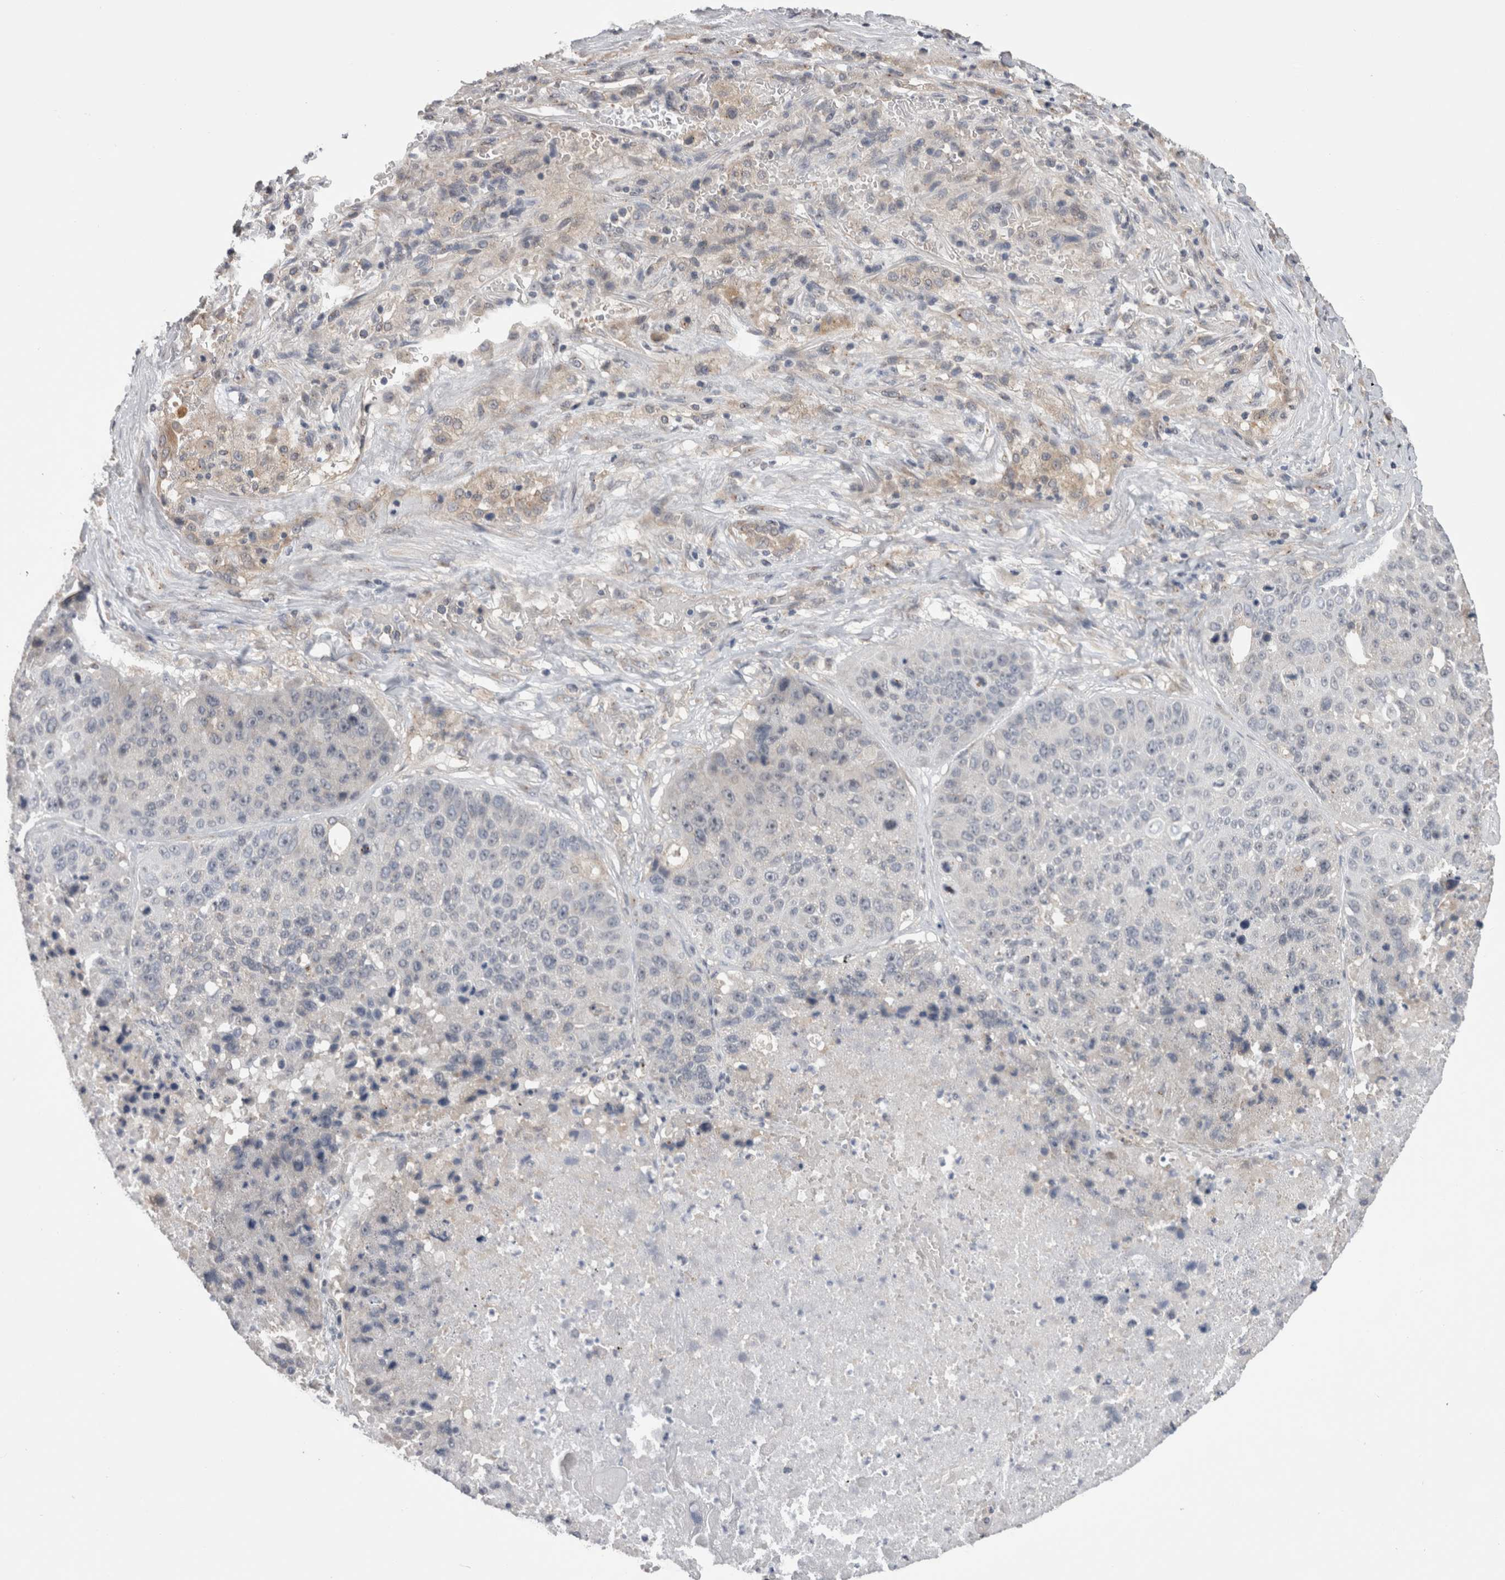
{"staining": {"intensity": "negative", "quantity": "none", "location": "none"}, "tissue": "lung cancer", "cell_type": "Tumor cells", "image_type": "cancer", "snomed": [{"axis": "morphology", "description": "Squamous cell carcinoma, NOS"}, {"axis": "topography", "description": "Lung"}], "caption": "IHC image of neoplastic tissue: lung cancer (squamous cell carcinoma) stained with DAB (3,3'-diaminobenzidine) shows no significant protein positivity in tumor cells.", "gene": "DCTN6", "patient": {"sex": "male", "age": 61}}